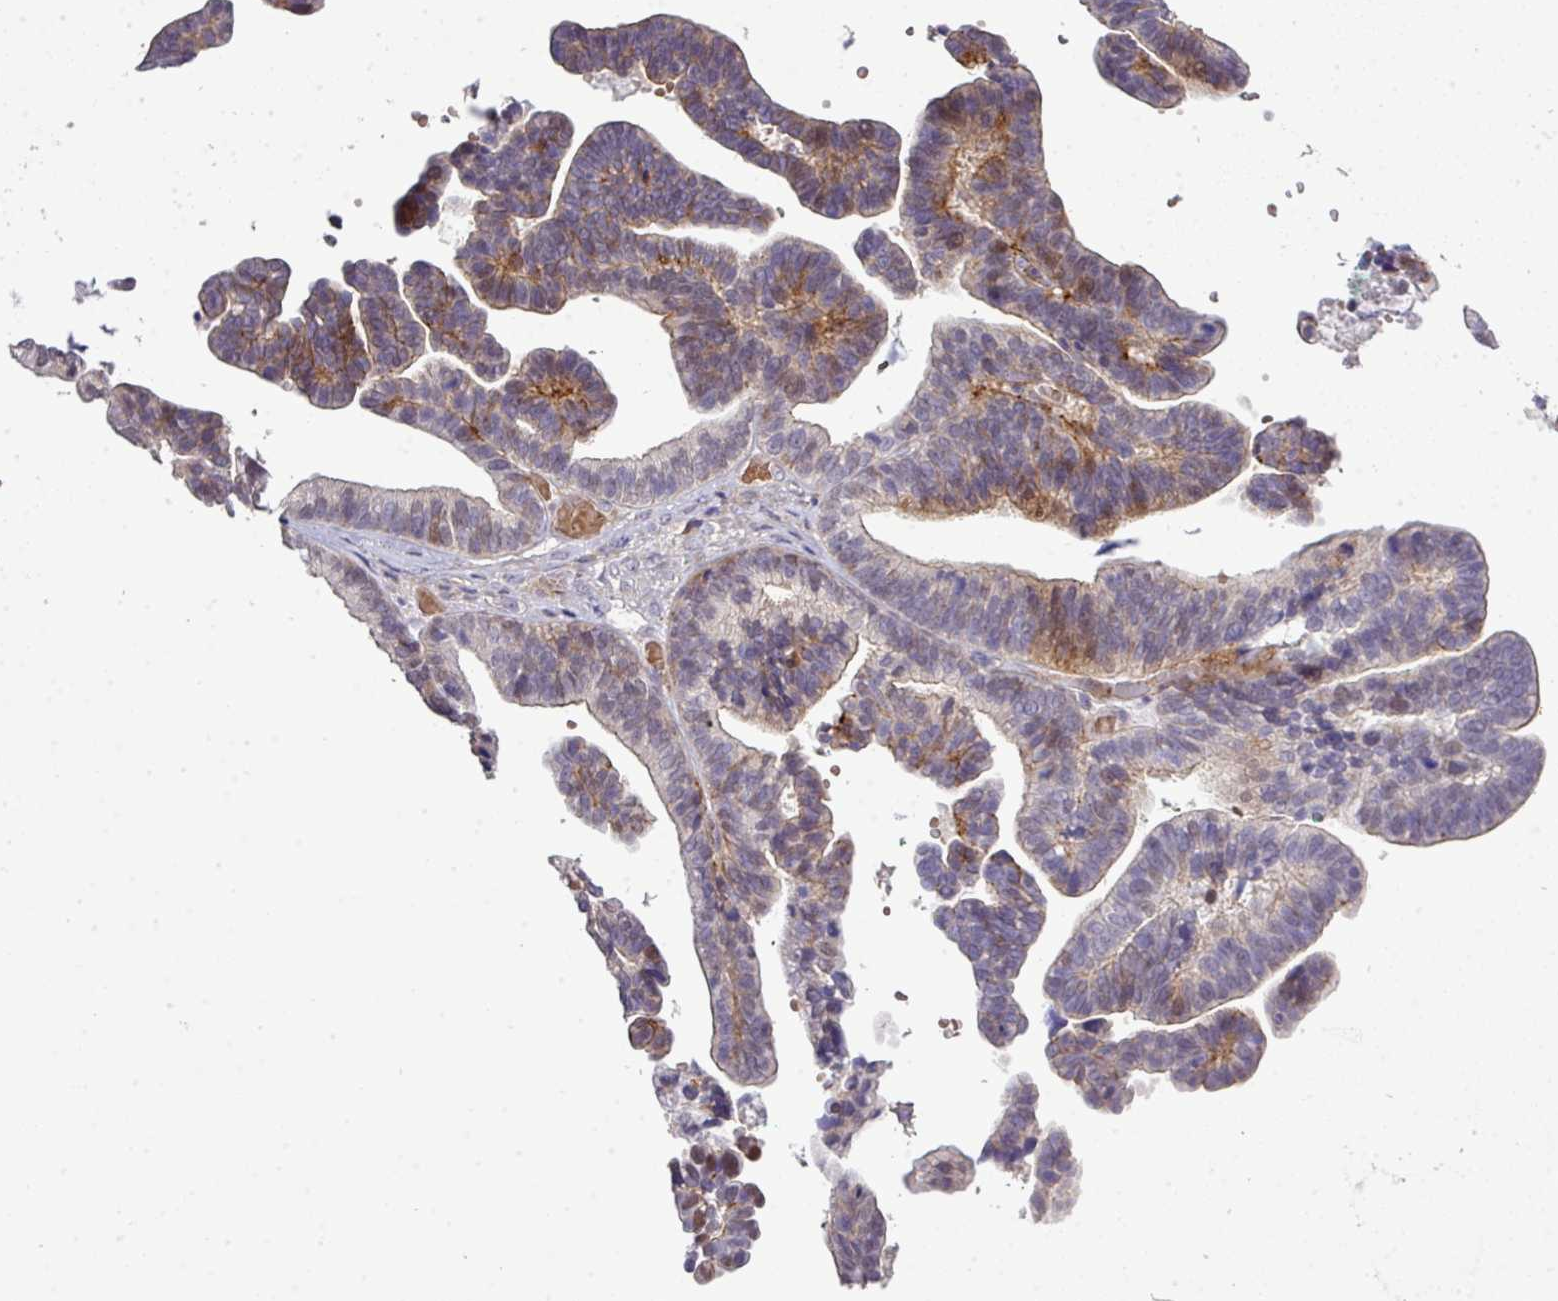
{"staining": {"intensity": "moderate", "quantity": "<25%", "location": "cytoplasmic/membranous"}, "tissue": "ovarian cancer", "cell_type": "Tumor cells", "image_type": "cancer", "snomed": [{"axis": "morphology", "description": "Cystadenocarcinoma, serous, NOS"}, {"axis": "topography", "description": "Ovary"}], "caption": "A brown stain labels moderate cytoplasmic/membranous staining of a protein in human ovarian serous cystadenocarcinoma tumor cells.", "gene": "TPRA1", "patient": {"sex": "female", "age": 56}}